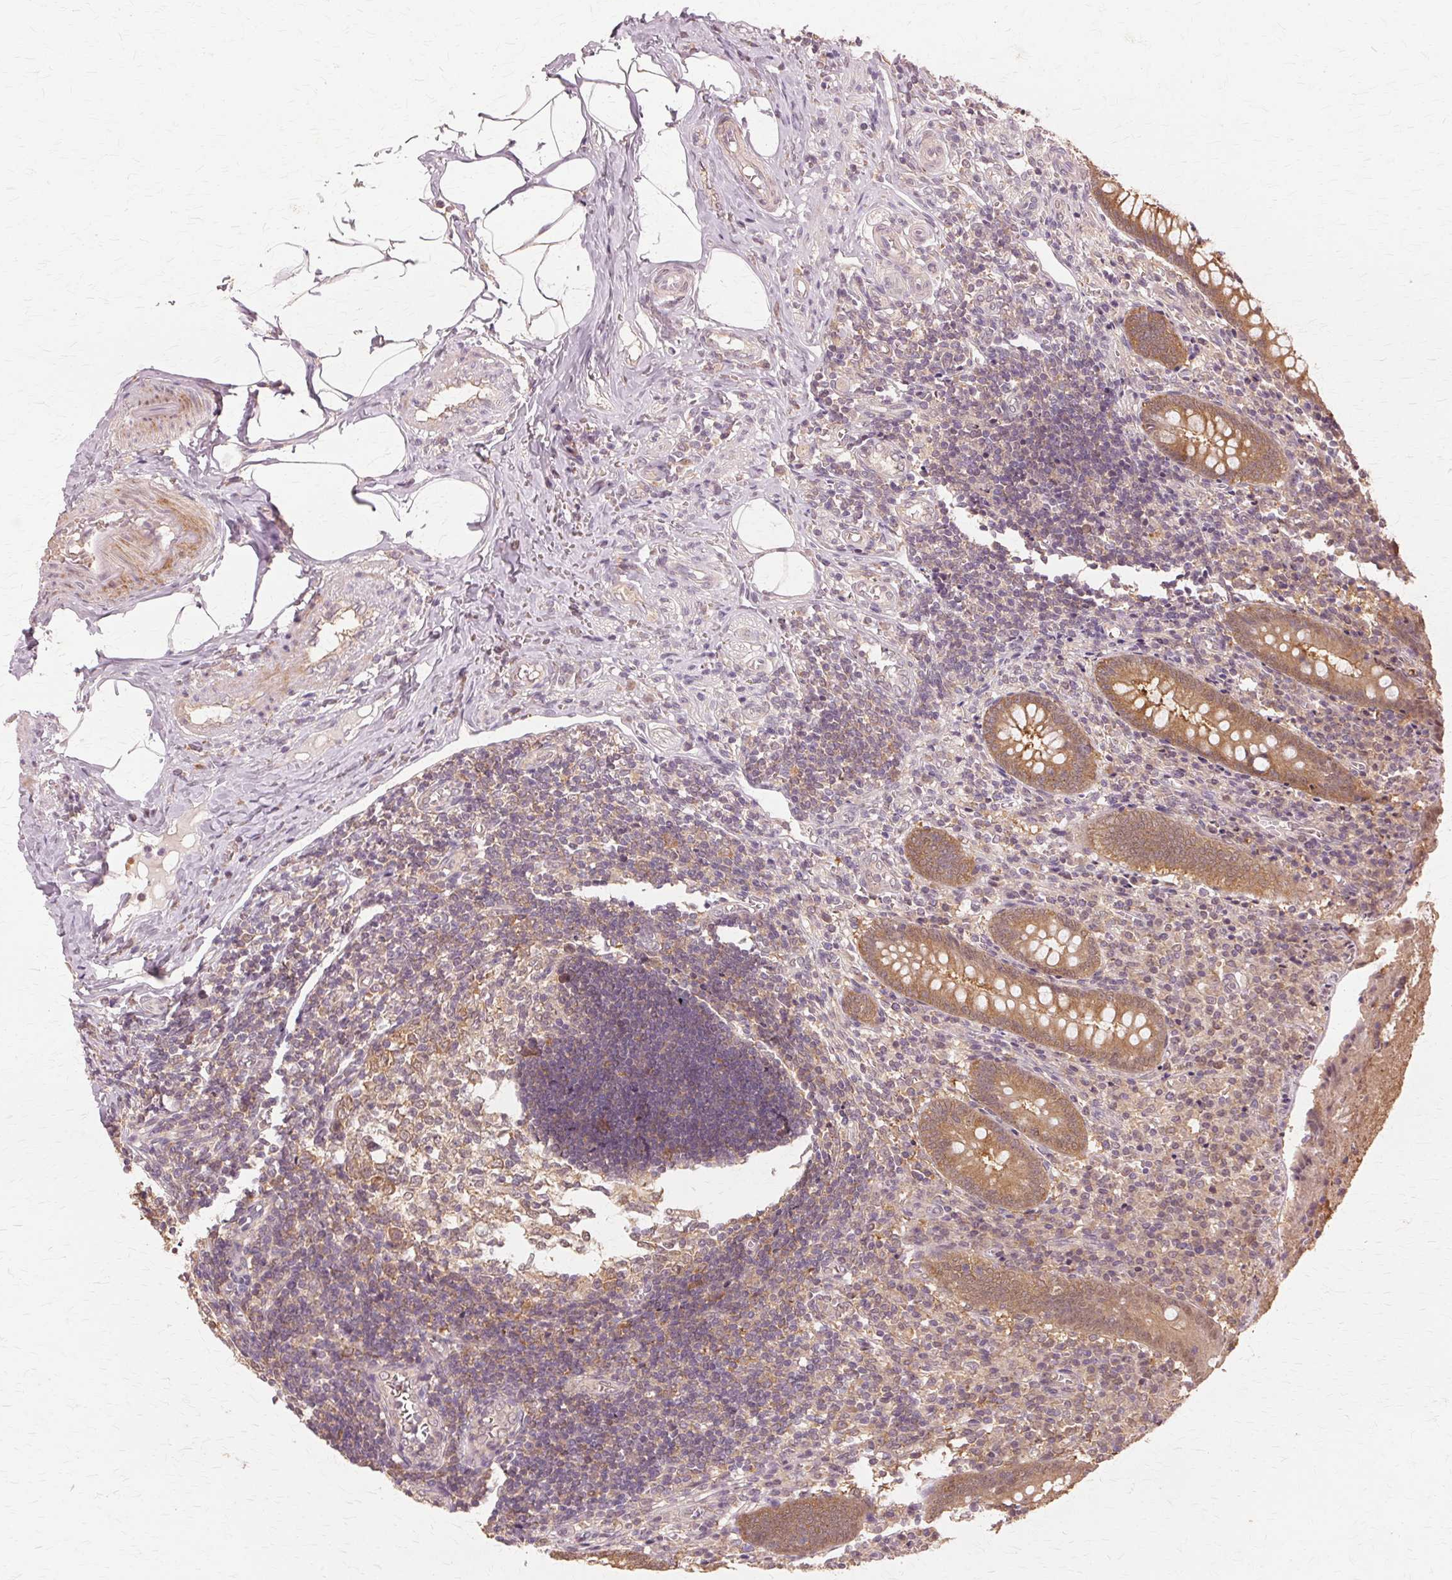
{"staining": {"intensity": "moderate", "quantity": ">75%", "location": "cytoplasmic/membranous"}, "tissue": "appendix", "cell_type": "Glandular cells", "image_type": "normal", "snomed": [{"axis": "morphology", "description": "Normal tissue, NOS"}, {"axis": "topography", "description": "Appendix"}], "caption": "Appendix stained with immunohistochemistry shows moderate cytoplasmic/membranous staining in about >75% of glandular cells. (DAB = brown stain, brightfield microscopy at high magnification).", "gene": "PRMT5", "patient": {"sex": "female", "age": 17}}